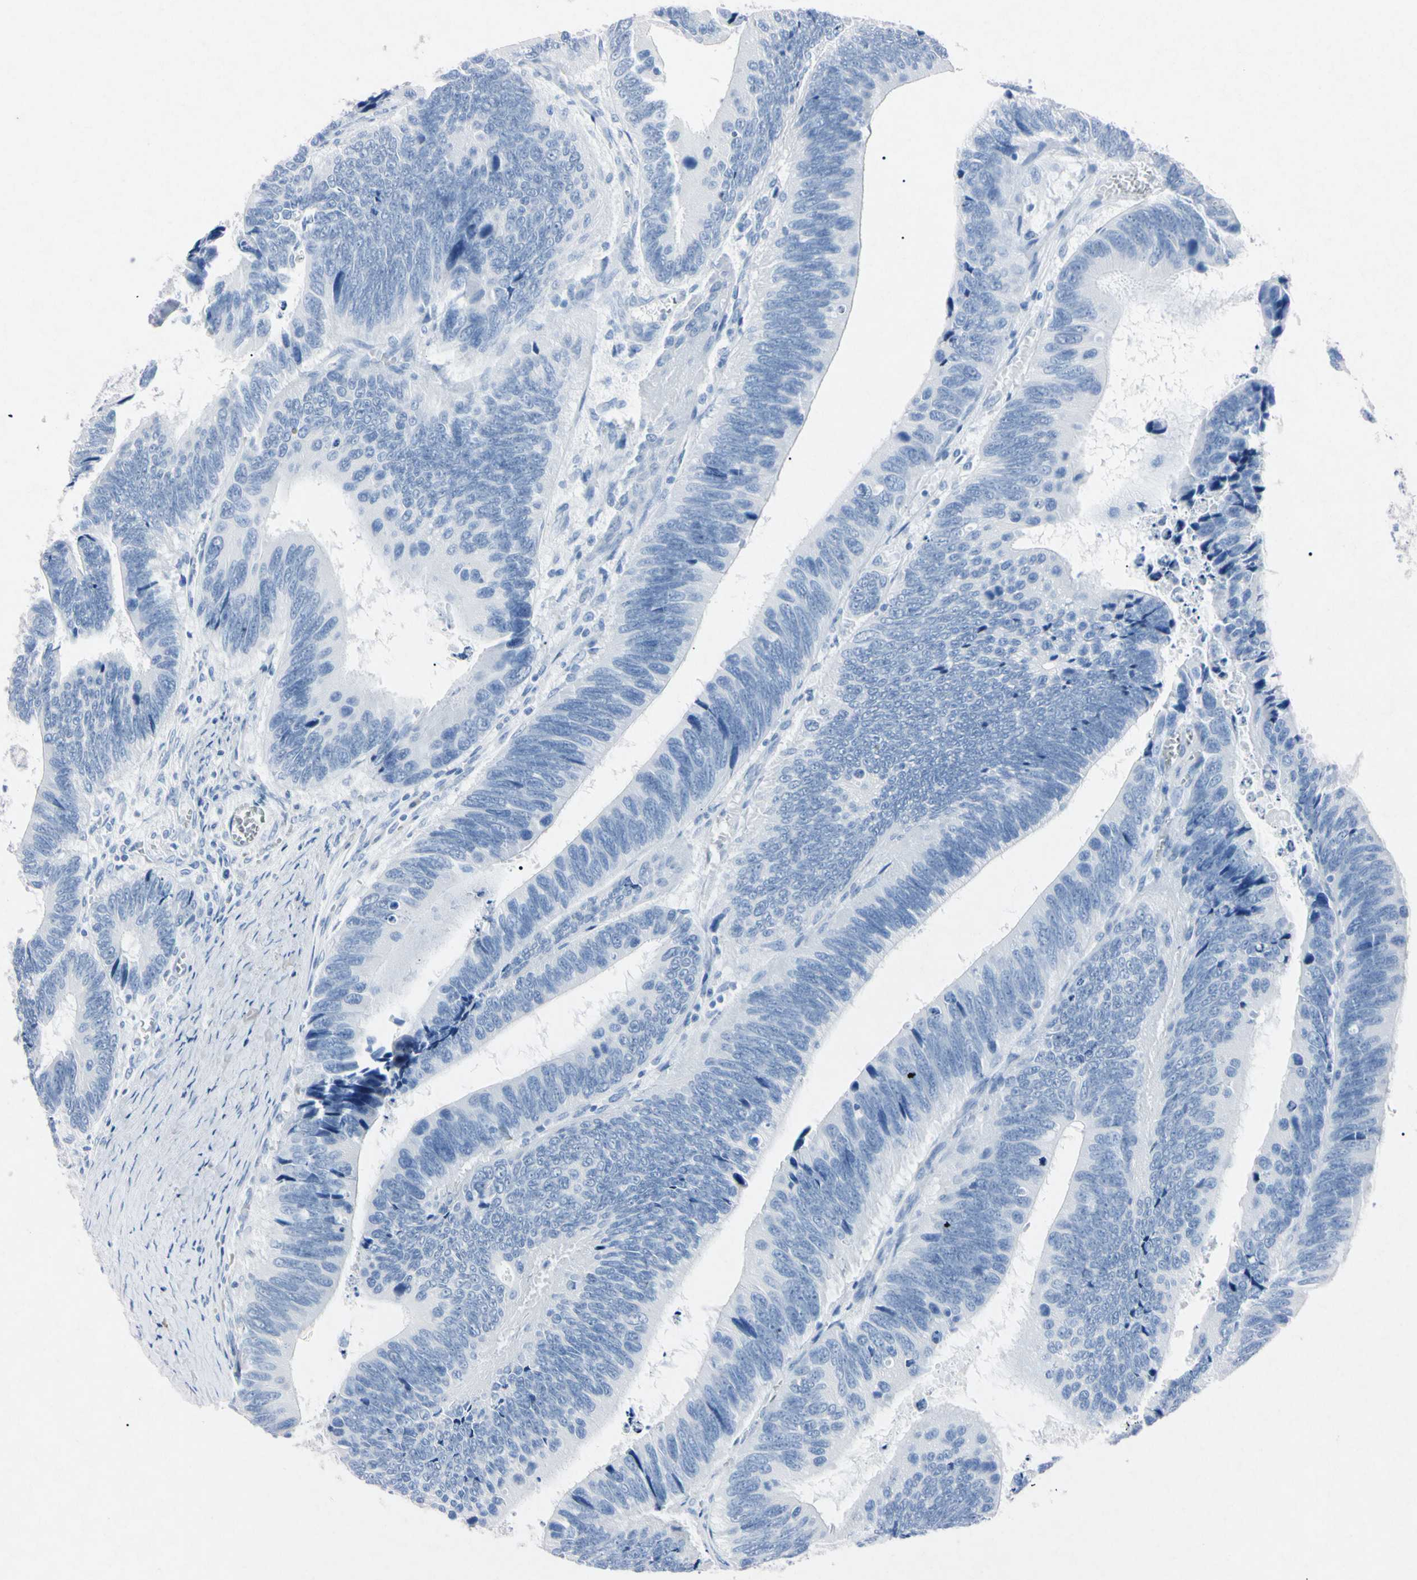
{"staining": {"intensity": "negative", "quantity": "none", "location": "none"}, "tissue": "colorectal cancer", "cell_type": "Tumor cells", "image_type": "cancer", "snomed": [{"axis": "morphology", "description": "Adenocarcinoma, NOS"}, {"axis": "topography", "description": "Colon"}], "caption": "An immunohistochemistry image of adenocarcinoma (colorectal) is shown. There is no staining in tumor cells of adenocarcinoma (colorectal). The staining was performed using DAB (3,3'-diaminobenzidine) to visualize the protein expression in brown, while the nuclei were stained in blue with hematoxylin (Magnification: 20x).", "gene": "ELN", "patient": {"sex": "male", "age": 72}}